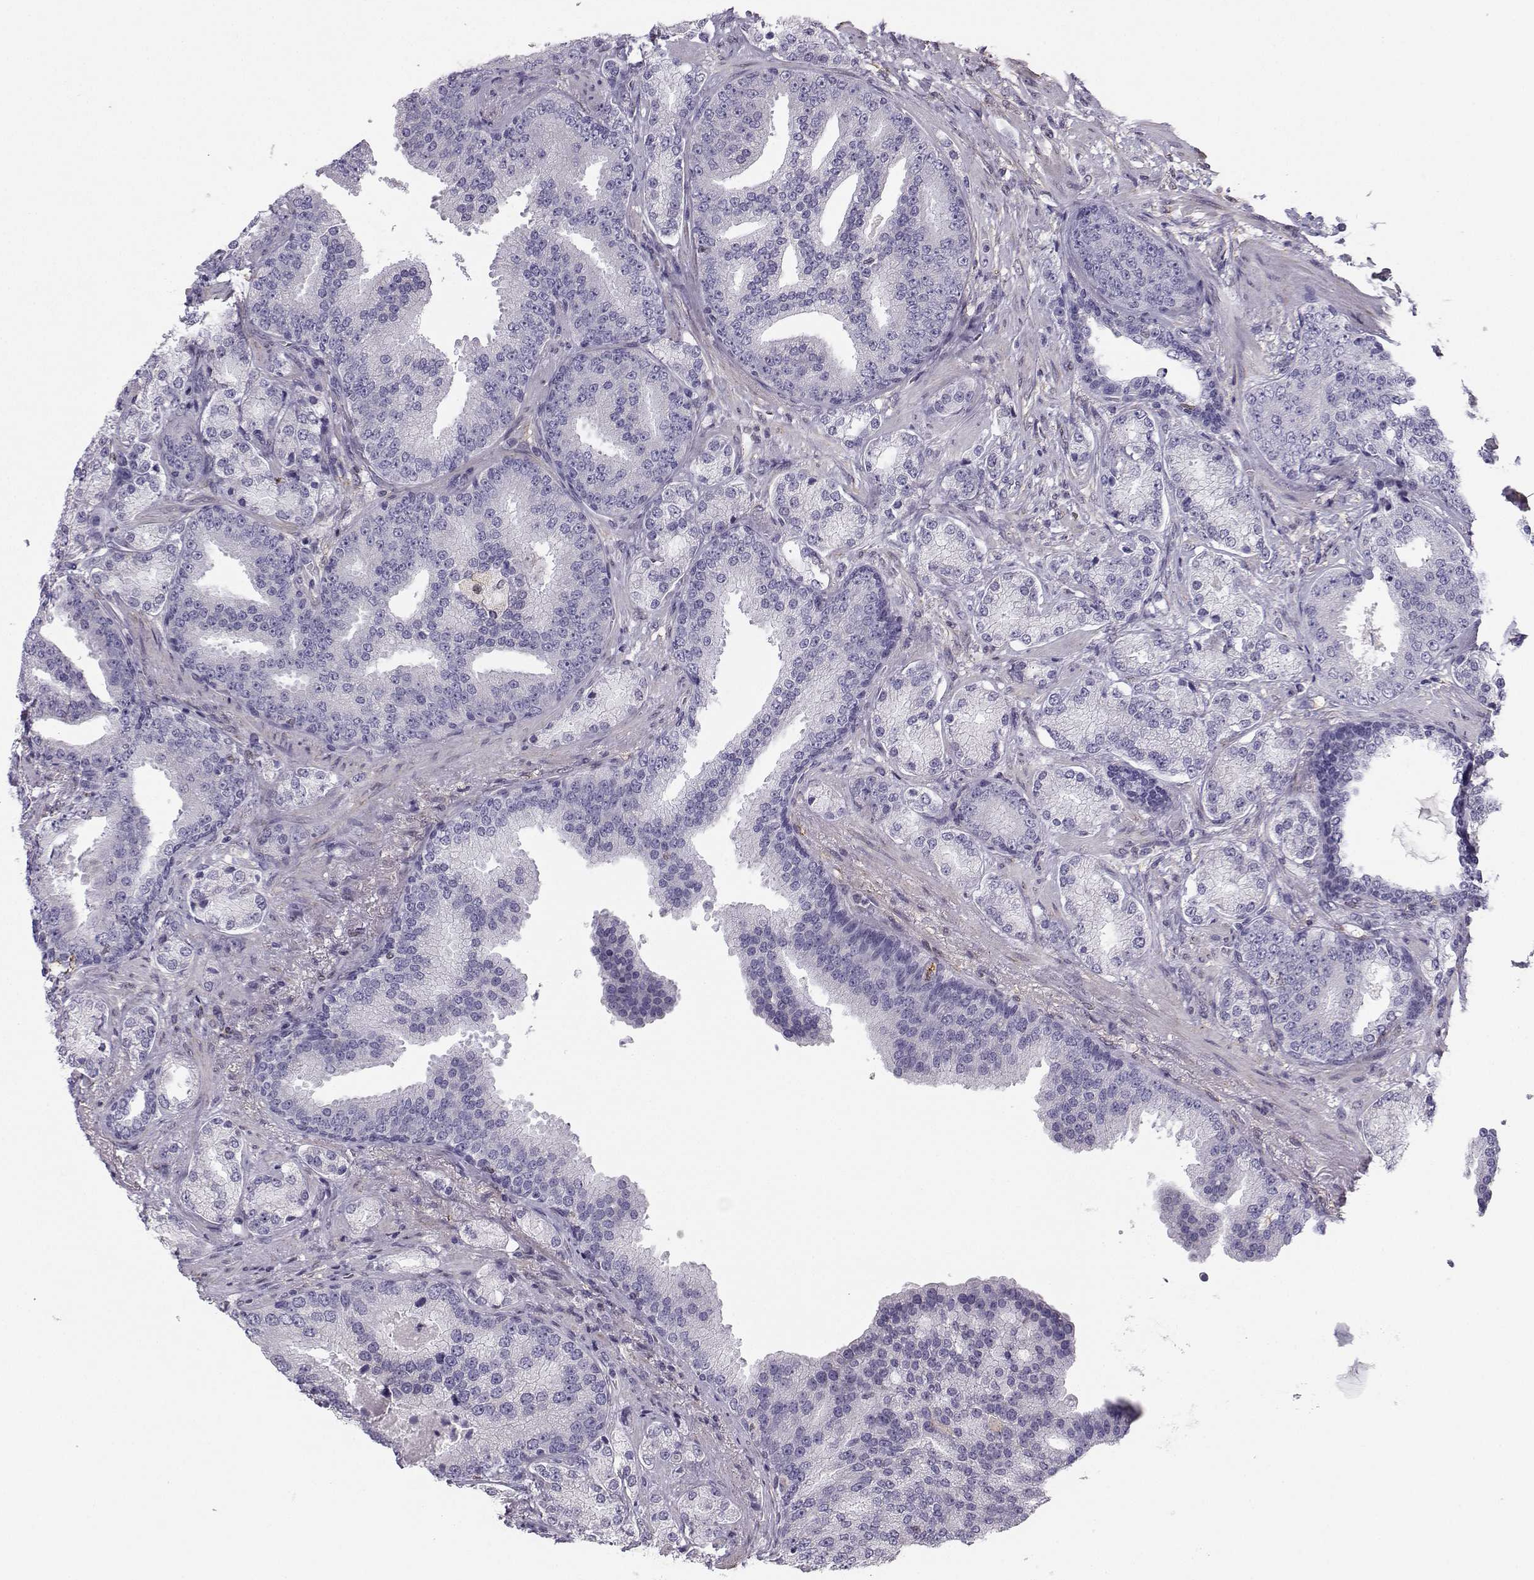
{"staining": {"intensity": "negative", "quantity": "none", "location": "none"}, "tissue": "prostate cancer", "cell_type": "Tumor cells", "image_type": "cancer", "snomed": [{"axis": "morphology", "description": "Adenocarcinoma, Low grade"}, {"axis": "topography", "description": "Prostate"}], "caption": "There is no significant expression in tumor cells of prostate cancer.", "gene": "DCLK3", "patient": {"sex": "male", "age": 68}}